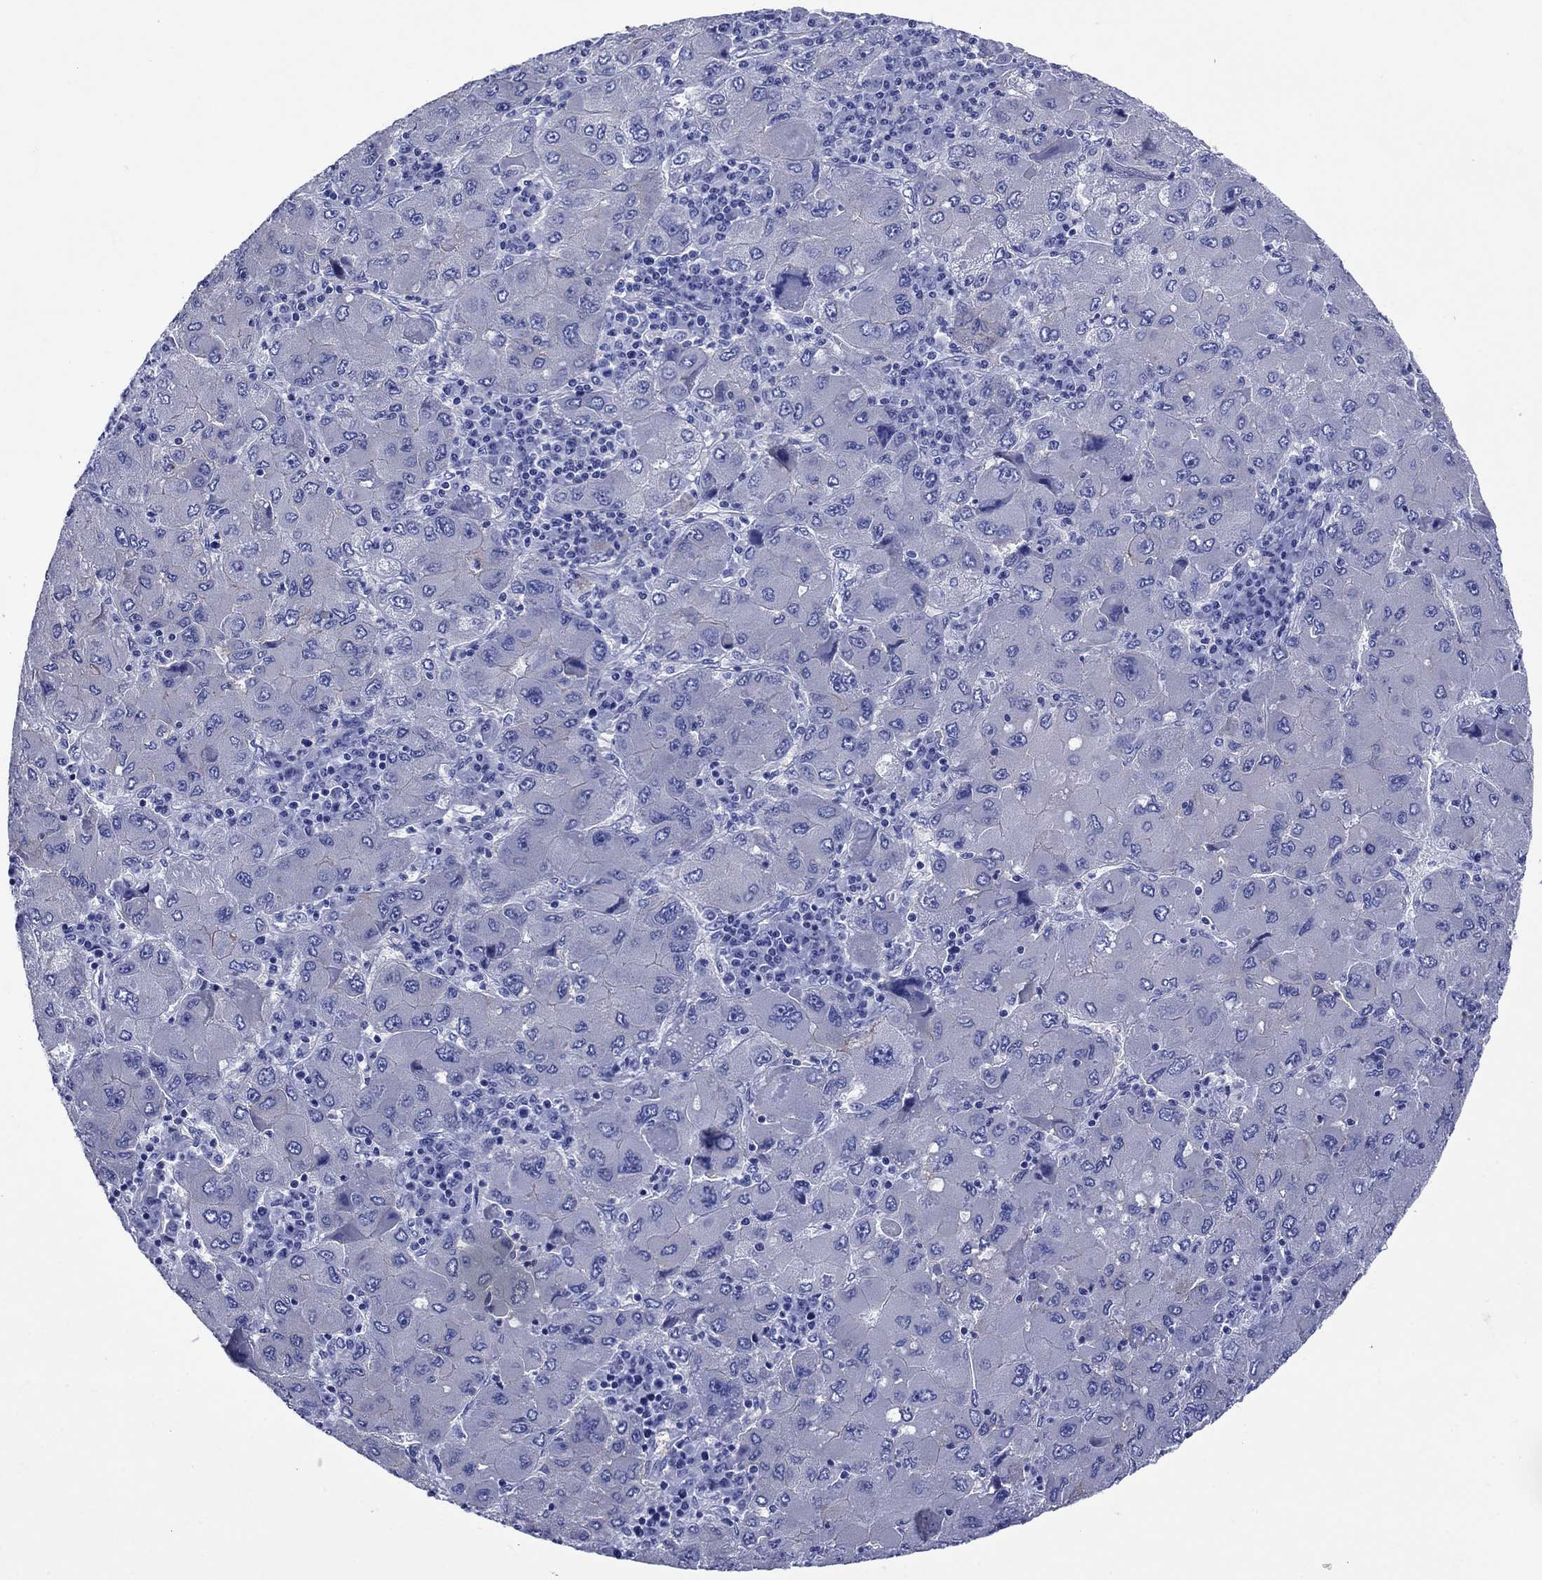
{"staining": {"intensity": "negative", "quantity": "none", "location": "none"}, "tissue": "liver cancer", "cell_type": "Tumor cells", "image_type": "cancer", "snomed": [{"axis": "morphology", "description": "Carcinoma, Hepatocellular, NOS"}, {"axis": "topography", "description": "Liver"}], "caption": "A histopathology image of human hepatocellular carcinoma (liver) is negative for staining in tumor cells.", "gene": "SLC1A2", "patient": {"sex": "male", "age": 75}}